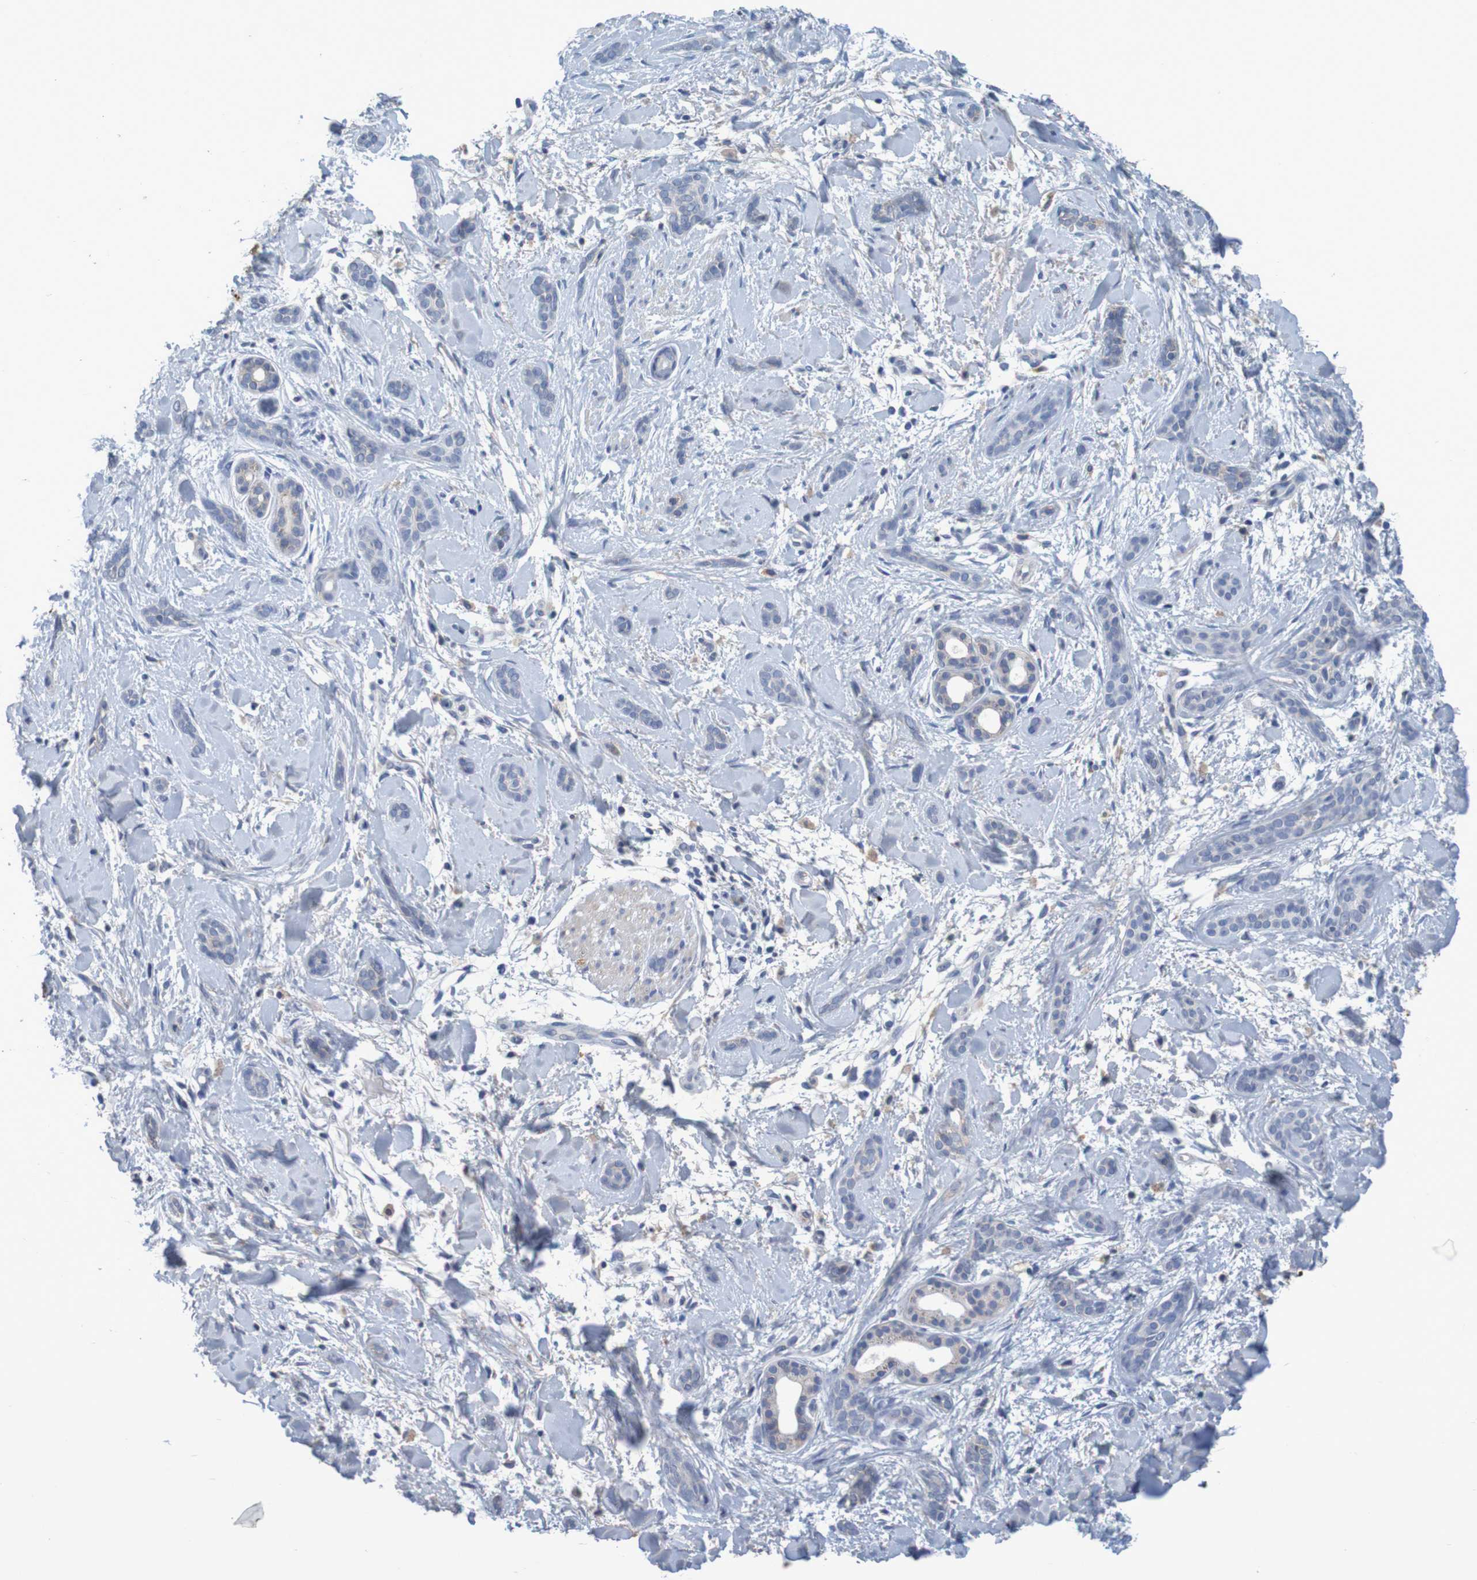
{"staining": {"intensity": "weak", "quantity": "<25%", "location": "cytoplasmic/membranous"}, "tissue": "skin cancer", "cell_type": "Tumor cells", "image_type": "cancer", "snomed": [{"axis": "morphology", "description": "Basal cell carcinoma"}, {"axis": "morphology", "description": "Adnexal tumor, benign"}, {"axis": "topography", "description": "Skin"}], "caption": "Human skin benign adnexal tumor stained for a protein using immunohistochemistry demonstrates no positivity in tumor cells.", "gene": "LTA", "patient": {"sex": "female", "age": 42}}